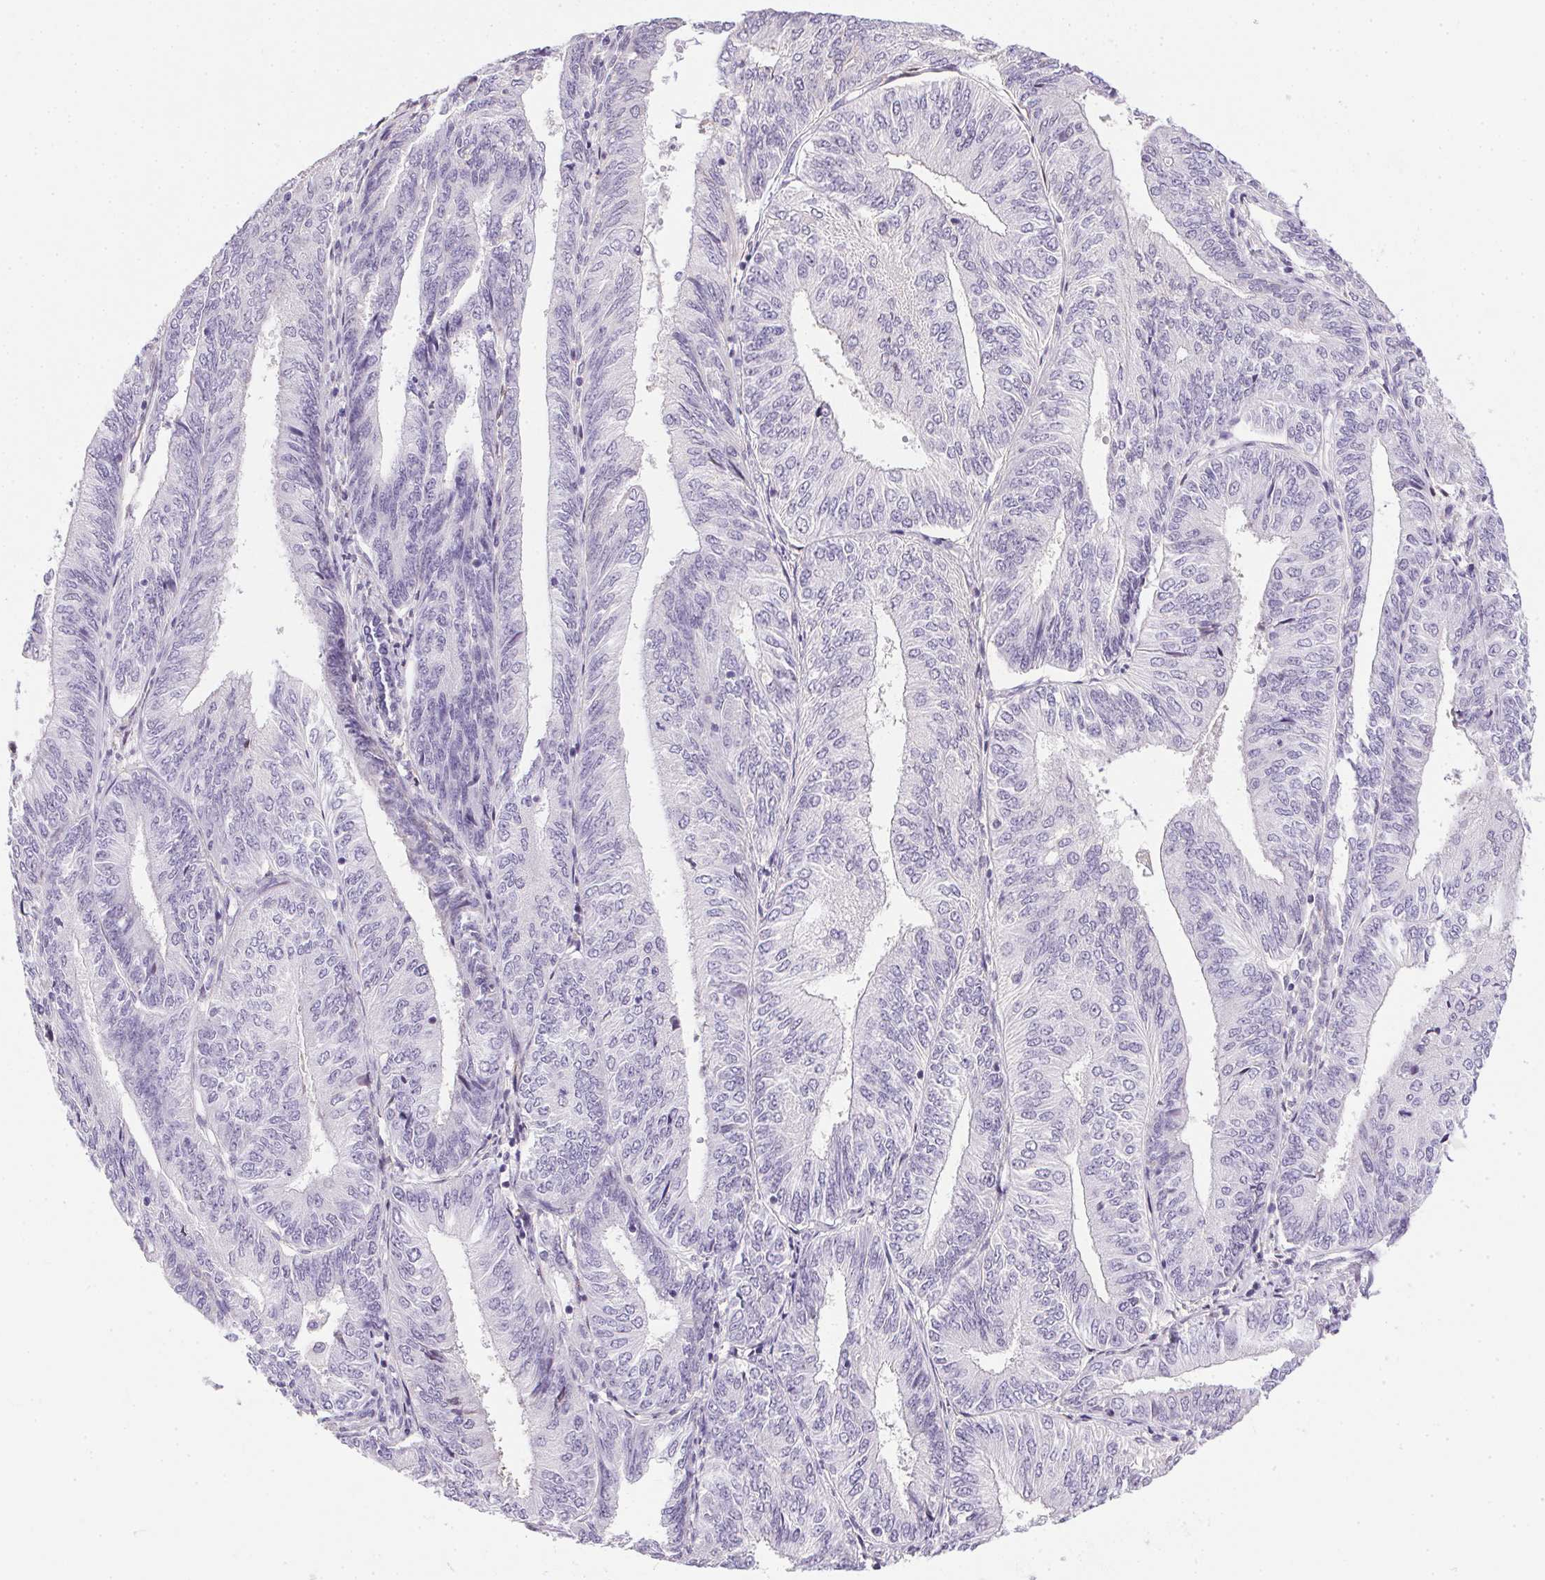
{"staining": {"intensity": "negative", "quantity": "none", "location": "none"}, "tissue": "endometrial cancer", "cell_type": "Tumor cells", "image_type": "cancer", "snomed": [{"axis": "morphology", "description": "Adenocarcinoma, NOS"}, {"axis": "topography", "description": "Endometrium"}], "caption": "Immunohistochemical staining of human adenocarcinoma (endometrial) exhibits no significant positivity in tumor cells.", "gene": "PRL", "patient": {"sex": "female", "age": 58}}